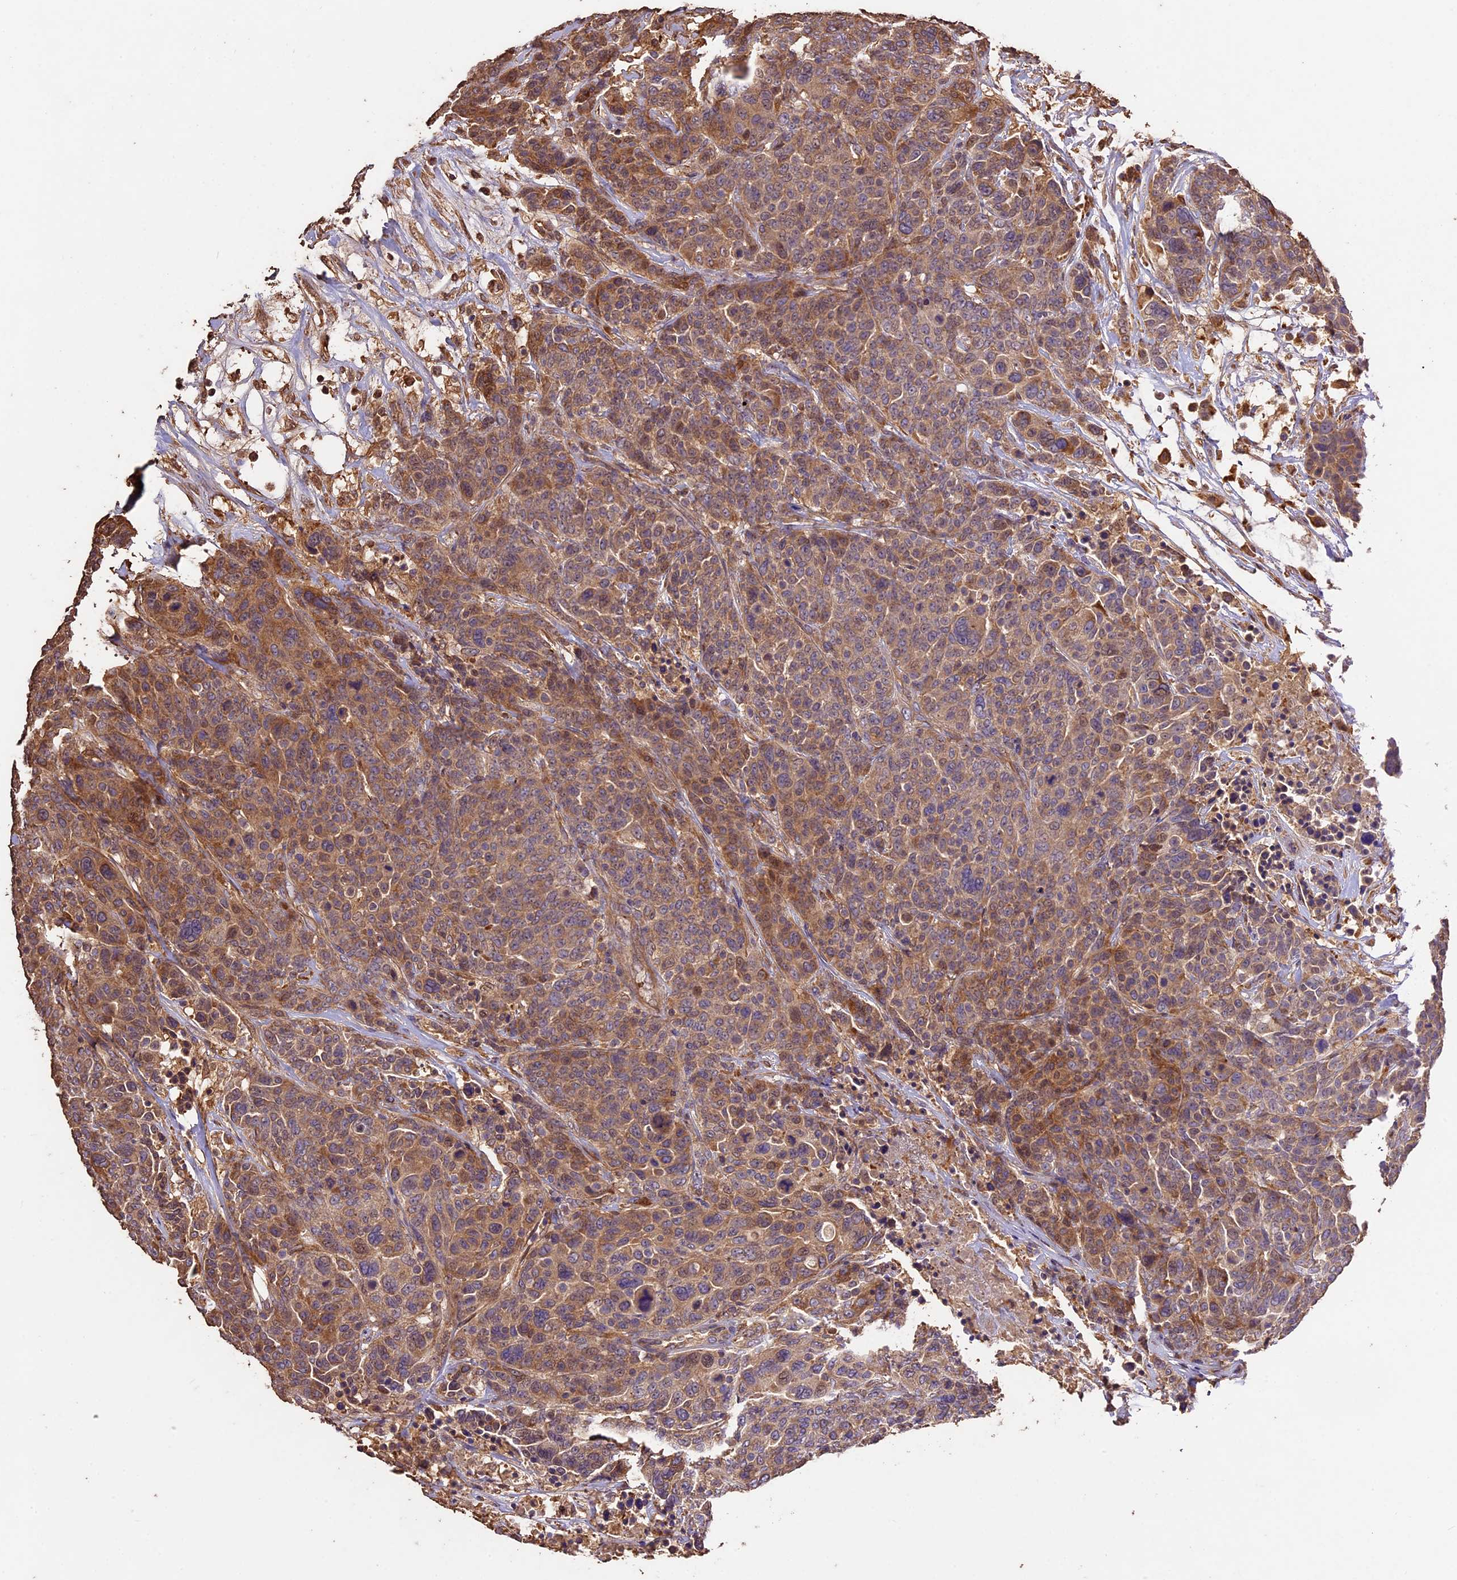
{"staining": {"intensity": "moderate", "quantity": ">75%", "location": "cytoplasmic/membranous"}, "tissue": "breast cancer", "cell_type": "Tumor cells", "image_type": "cancer", "snomed": [{"axis": "morphology", "description": "Duct carcinoma"}, {"axis": "topography", "description": "Breast"}], "caption": "This micrograph exhibits breast intraductal carcinoma stained with immunohistochemistry to label a protein in brown. The cytoplasmic/membranous of tumor cells show moderate positivity for the protein. Nuclei are counter-stained blue.", "gene": "CRLF1", "patient": {"sex": "female", "age": 37}}